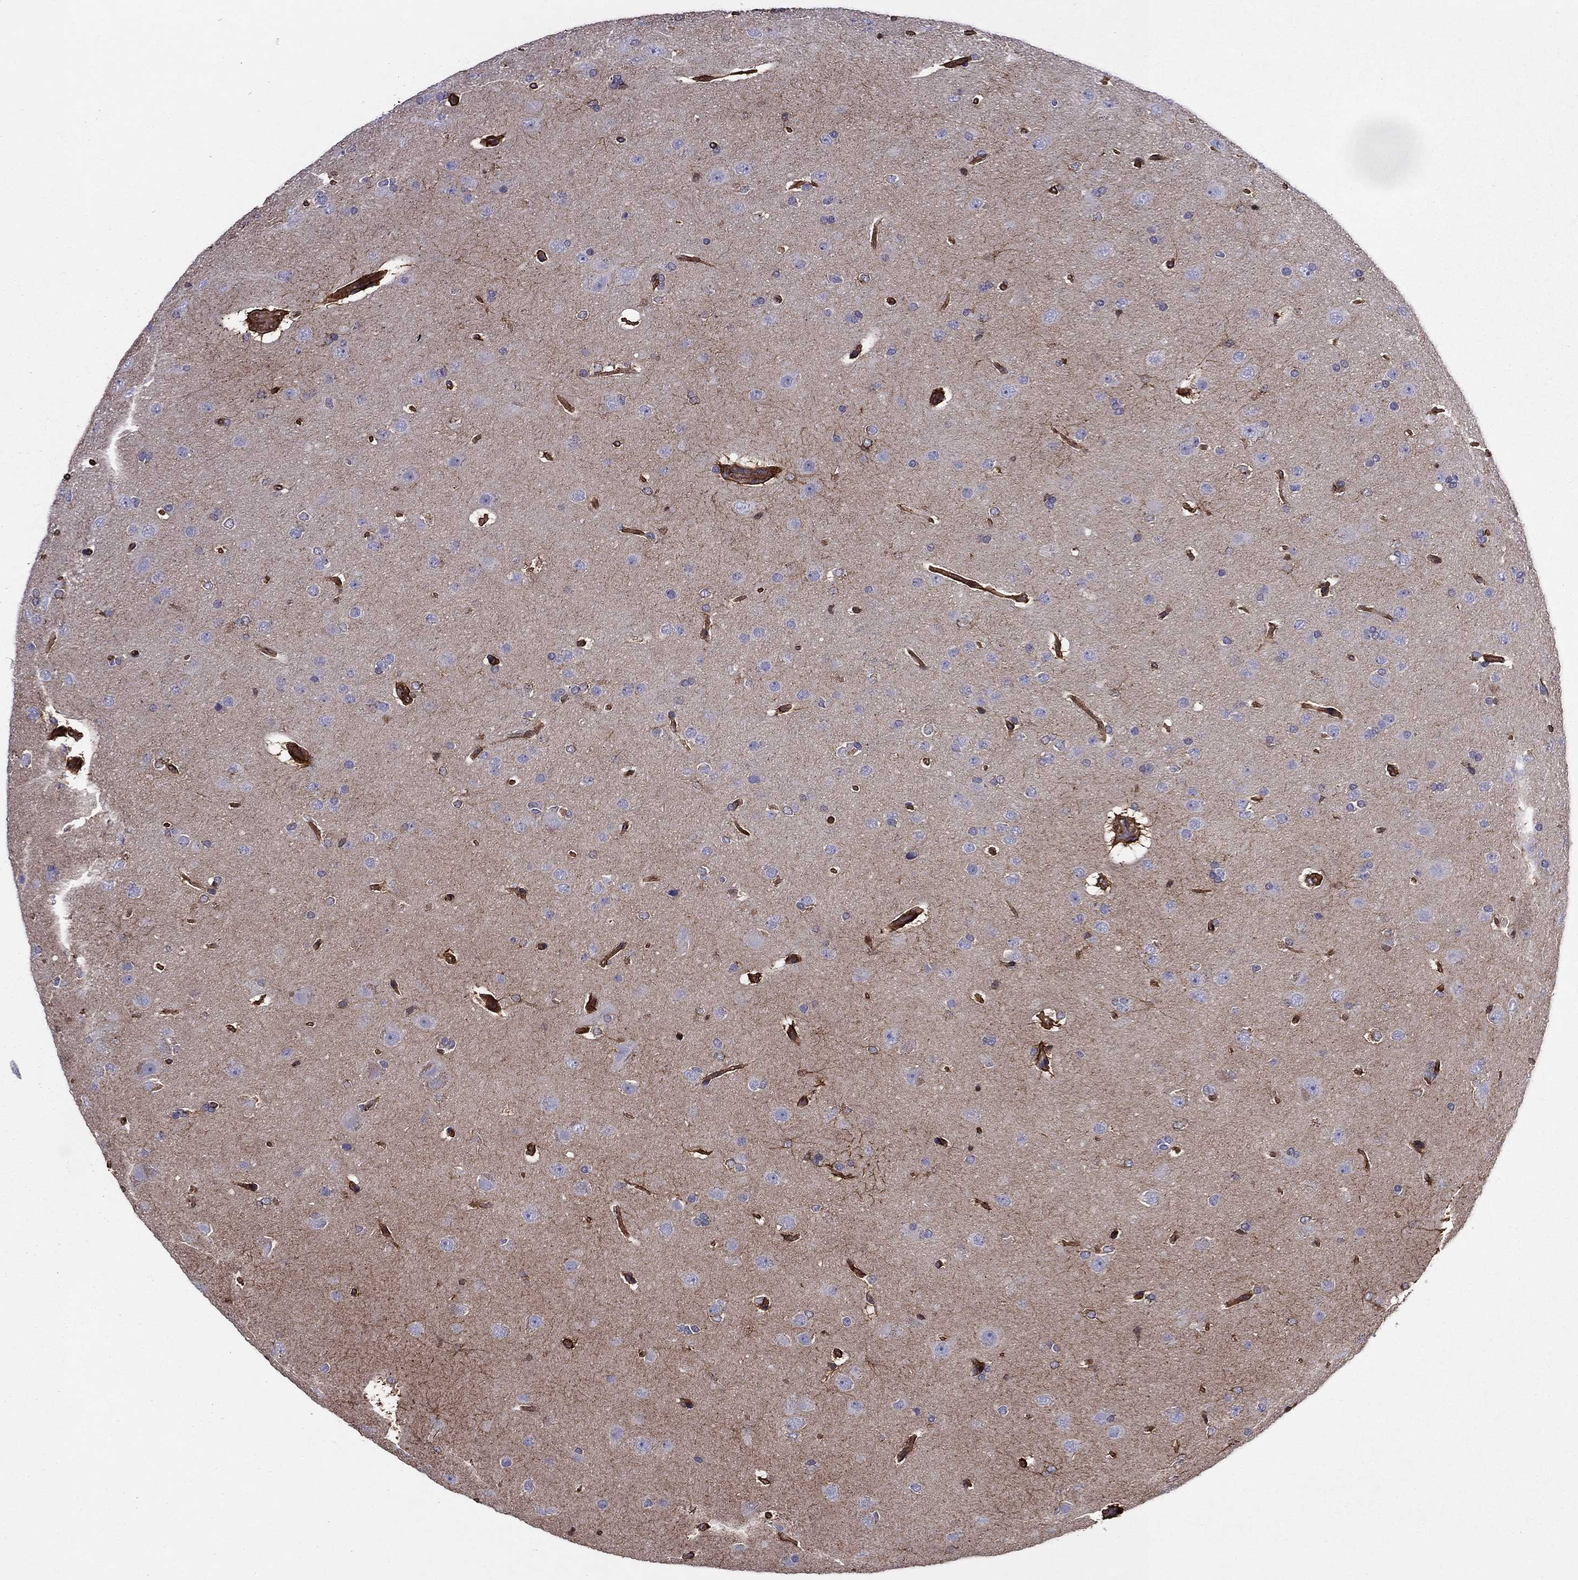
{"staining": {"intensity": "negative", "quantity": "none", "location": "none"}, "tissue": "glioma", "cell_type": "Tumor cells", "image_type": "cancer", "snomed": [{"axis": "morphology", "description": "Glioma, malignant, NOS"}, {"axis": "topography", "description": "Cerebral cortex"}], "caption": "An image of human malignant glioma is negative for staining in tumor cells. (Stains: DAB (3,3'-diaminobenzidine) immunohistochemistry with hematoxylin counter stain, Microscopy: brightfield microscopy at high magnification).", "gene": "SHMT1", "patient": {"sex": "male", "age": 58}}